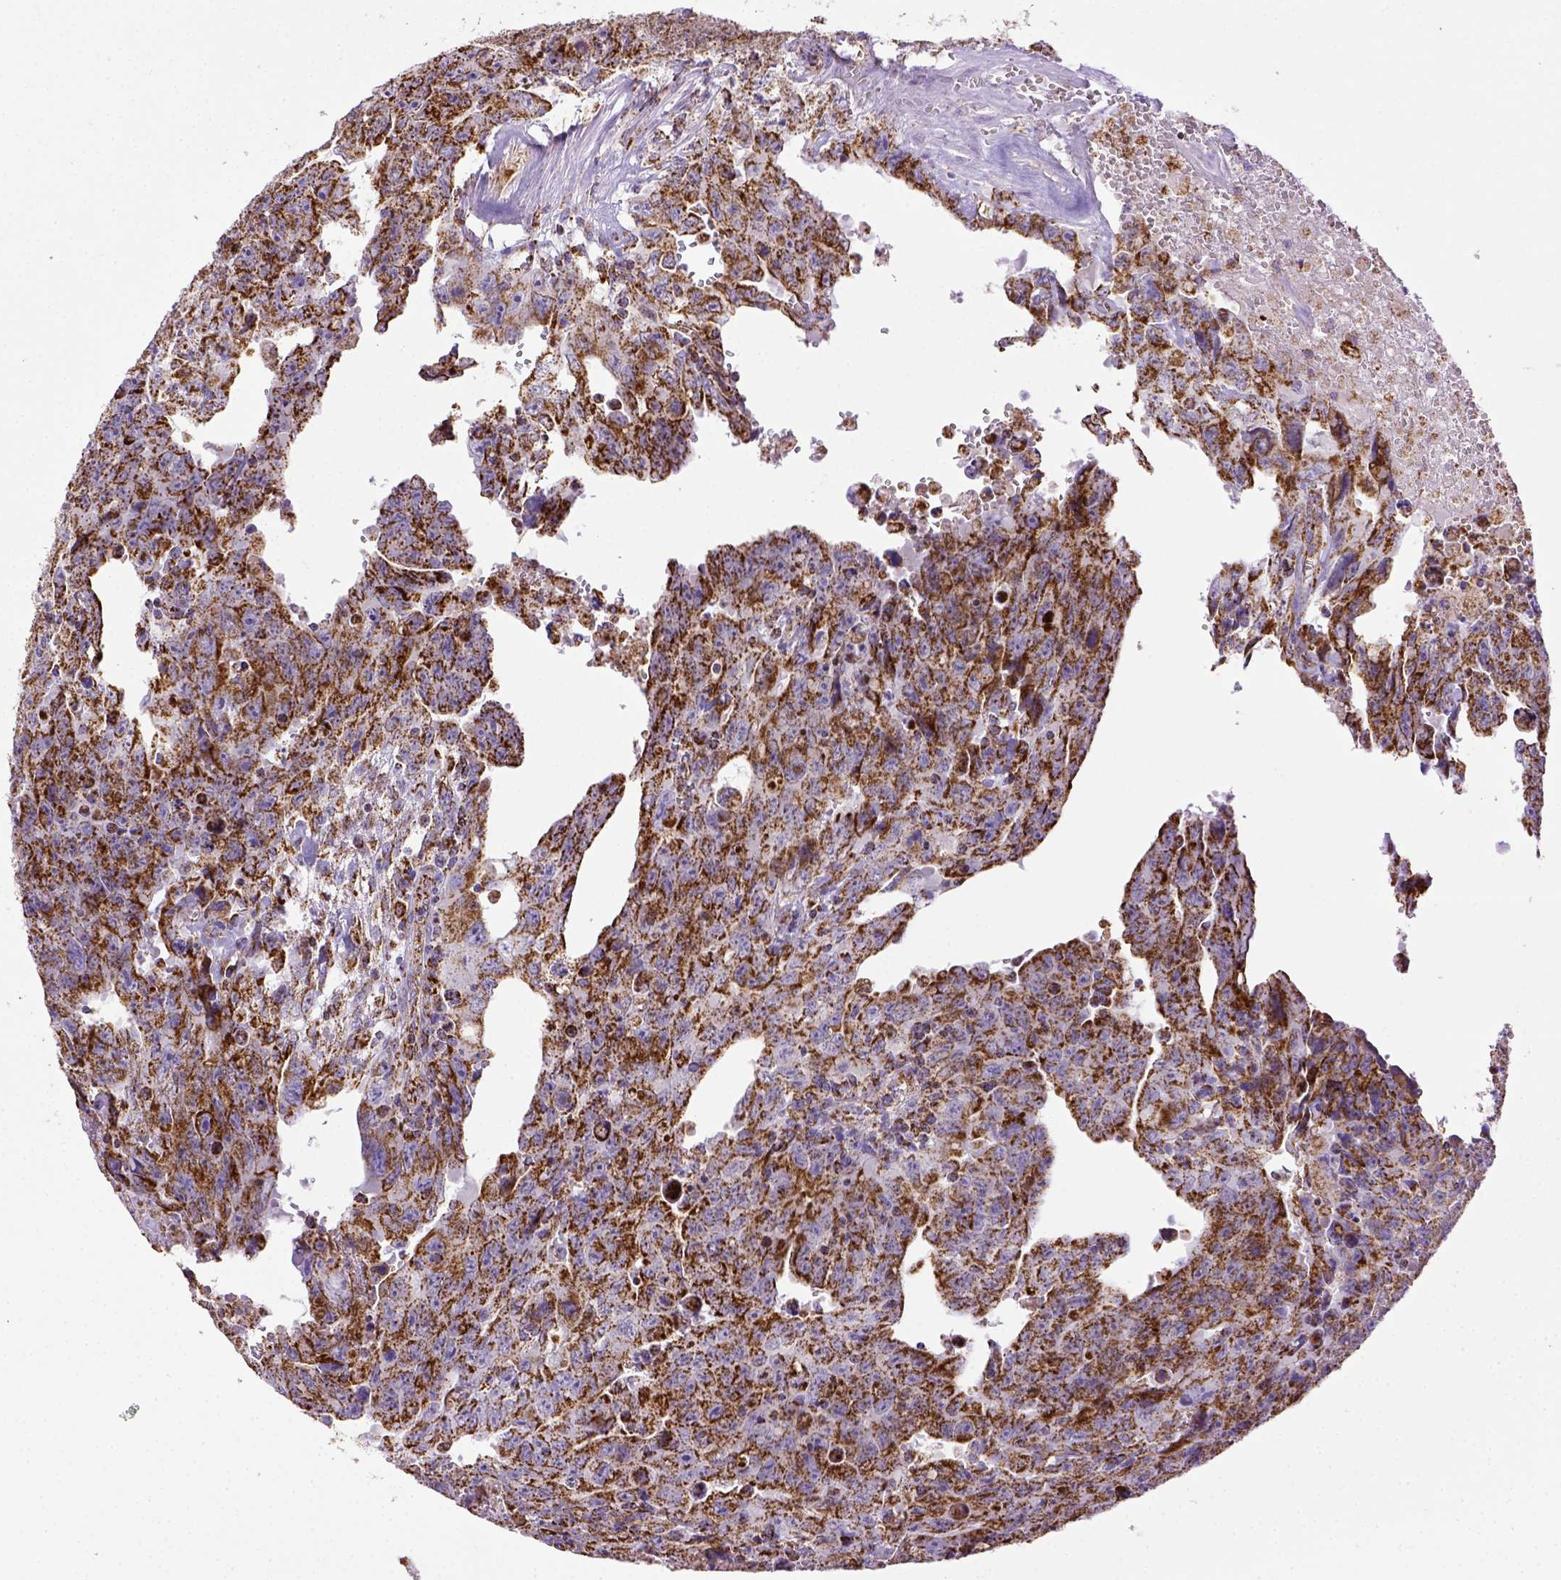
{"staining": {"intensity": "moderate", "quantity": ">75%", "location": "cytoplasmic/membranous"}, "tissue": "testis cancer", "cell_type": "Tumor cells", "image_type": "cancer", "snomed": [{"axis": "morphology", "description": "Carcinoma, Embryonal, NOS"}, {"axis": "topography", "description": "Testis"}], "caption": "Immunohistochemical staining of embryonal carcinoma (testis) exhibits moderate cytoplasmic/membranous protein expression in approximately >75% of tumor cells. The staining is performed using DAB brown chromogen to label protein expression. The nuclei are counter-stained blue using hematoxylin.", "gene": "MT-CO1", "patient": {"sex": "male", "age": 24}}